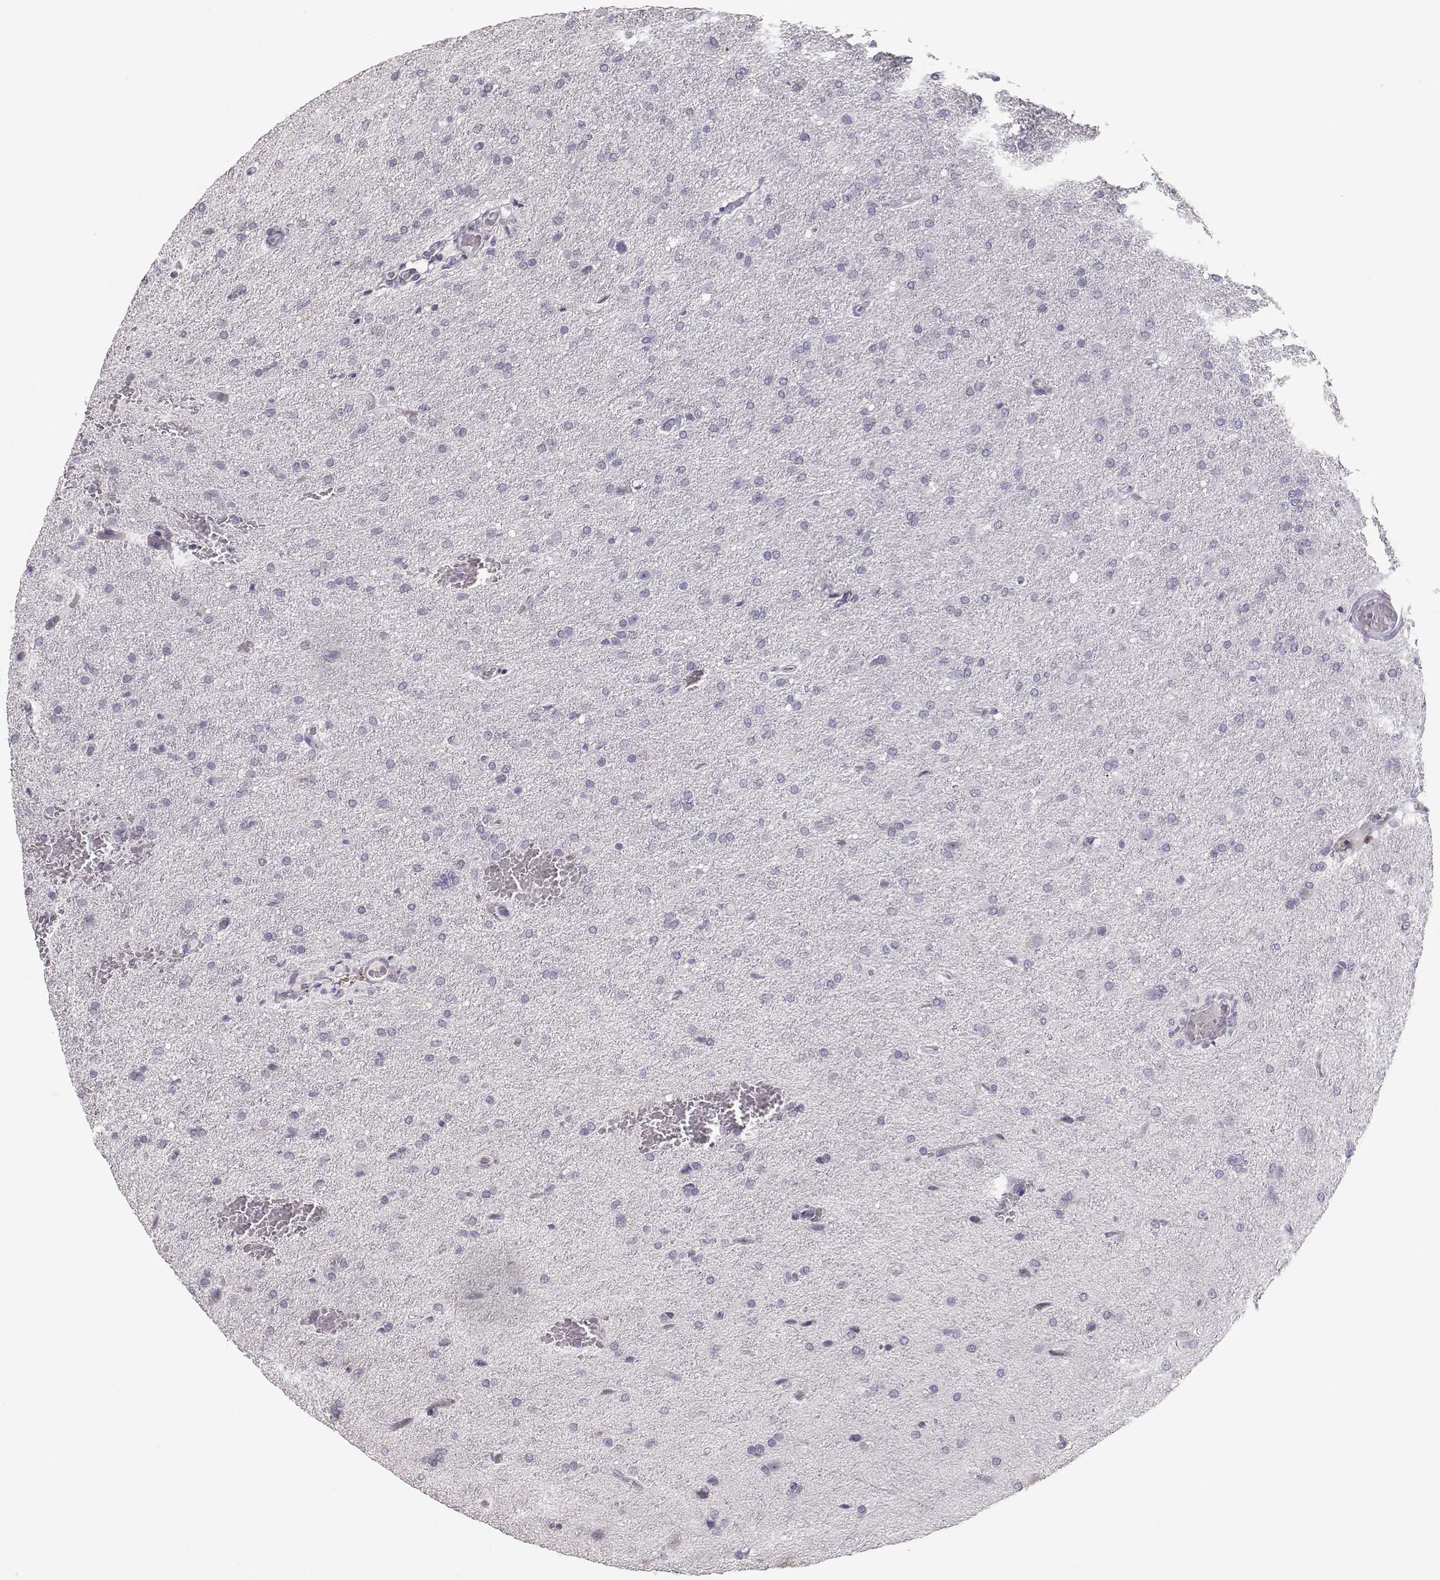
{"staining": {"intensity": "negative", "quantity": "none", "location": "none"}, "tissue": "glioma", "cell_type": "Tumor cells", "image_type": "cancer", "snomed": [{"axis": "morphology", "description": "Glioma, malignant, High grade"}, {"axis": "topography", "description": "Brain"}], "caption": "High power microscopy image of an immunohistochemistry (IHC) histopathology image of glioma, revealing no significant positivity in tumor cells.", "gene": "TKTL1", "patient": {"sex": "male", "age": 68}}